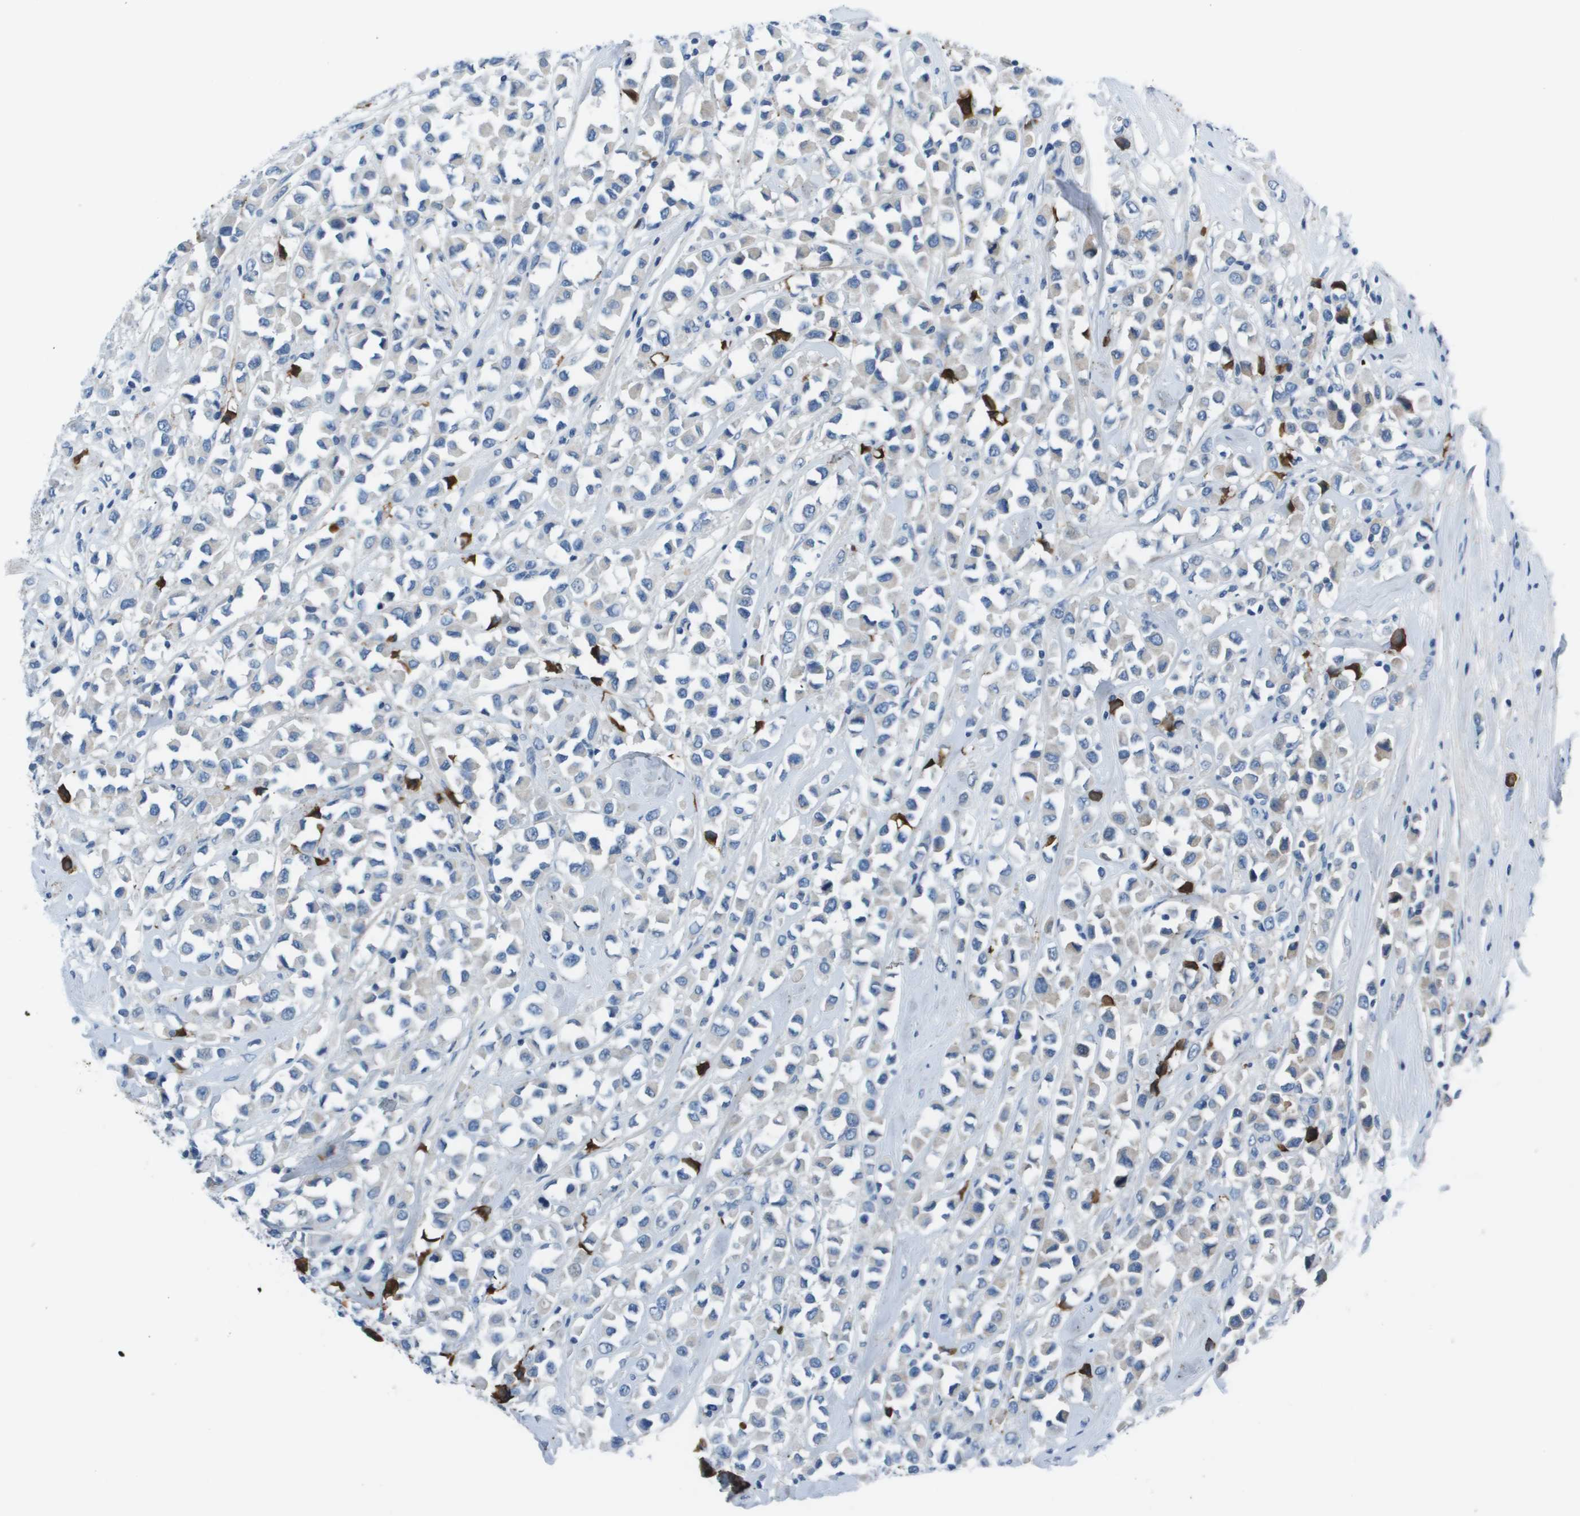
{"staining": {"intensity": "negative", "quantity": "none", "location": "none"}, "tissue": "breast cancer", "cell_type": "Tumor cells", "image_type": "cancer", "snomed": [{"axis": "morphology", "description": "Duct carcinoma"}, {"axis": "topography", "description": "Breast"}], "caption": "The IHC photomicrograph has no significant expression in tumor cells of breast cancer (invasive ductal carcinoma) tissue. (DAB immunohistochemistry (IHC), high magnification).", "gene": "VTN", "patient": {"sex": "female", "age": 61}}